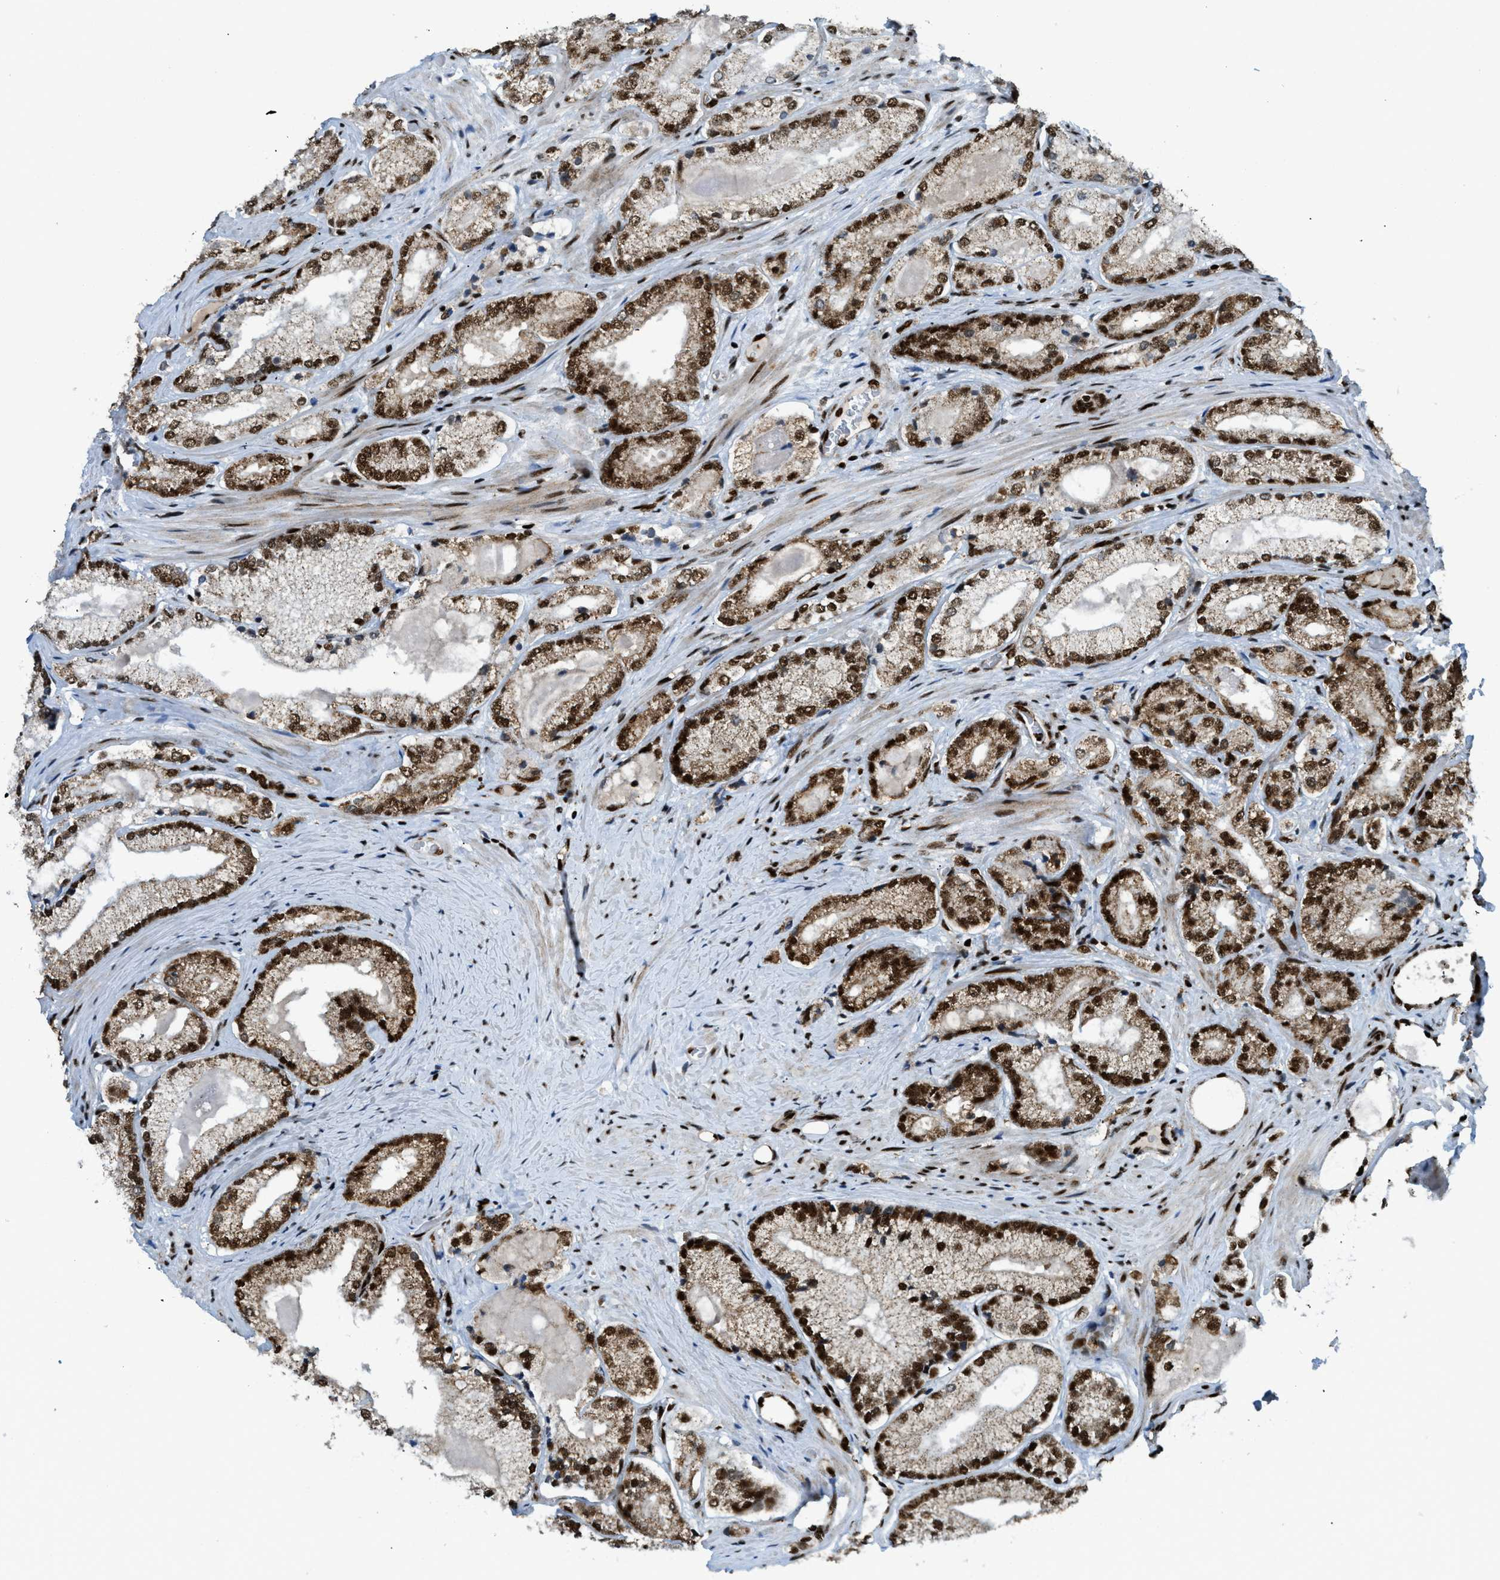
{"staining": {"intensity": "strong", "quantity": ">75%", "location": "nuclear"}, "tissue": "prostate cancer", "cell_type": "Tumor cells", "image_type": "cancer", "snomed": [{"axis": "morphology", "description": "Adenocarcinoma, Low grade"}, {"axis": "topography", "description": "Prostate"}], "caption": "There is high levels of strong nuclear positivity in tumor cells of prostate low-grade adenocarcinoma, as demonstrated by immunohistochemical staining (brown color).", "gene": "GABPB1", "patient": {"sex": "male", "age": 65}}